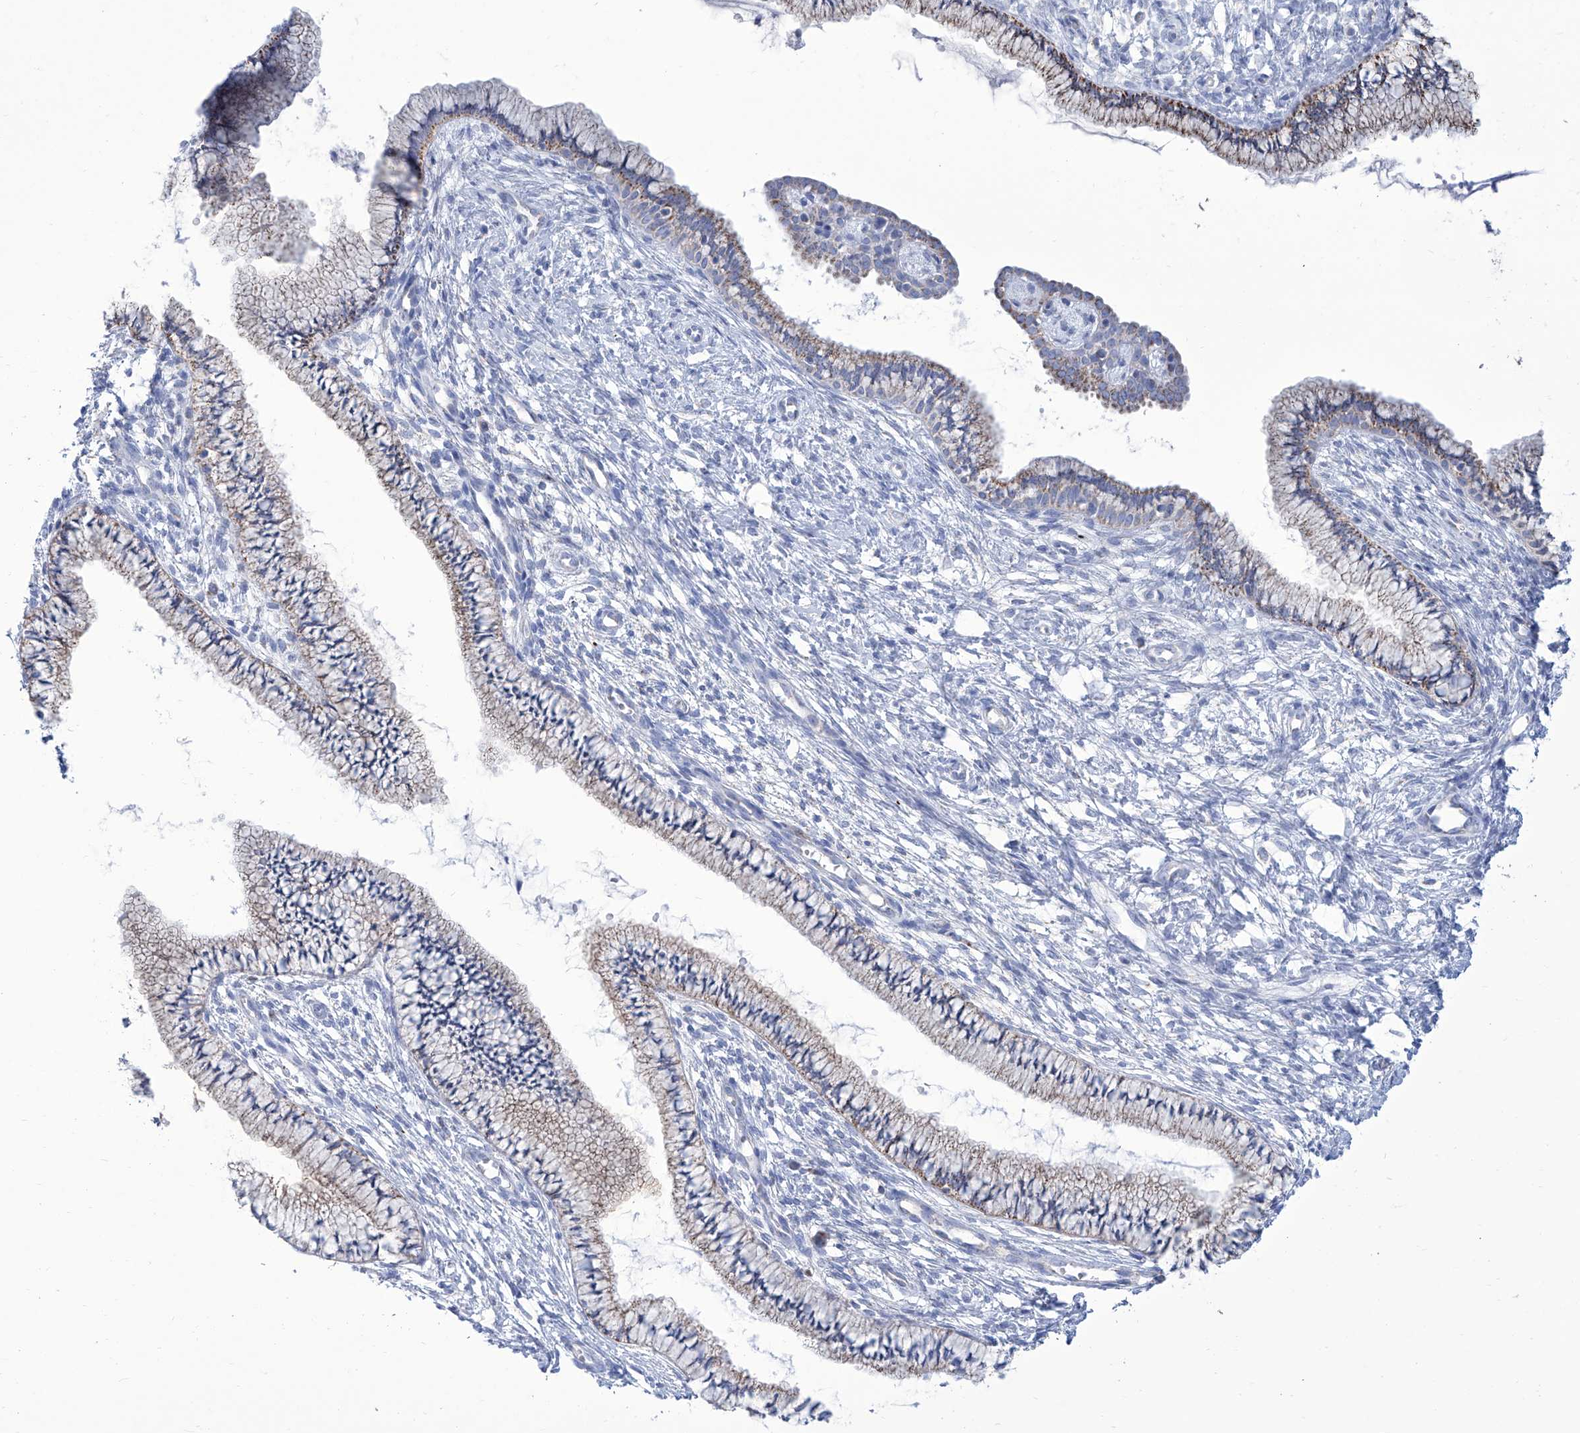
{"staining": {"intensity": "moderate", "quantity": ">75%", "location": "cytoplasmic/membranous"}, "tissue": "cervix", "cell_type": "Glandular cells", "image_type": "normal", "snomed": [{"axis": "morphology", "description": "Normal tissue, NOS"}, {"axis": "topography", "description": "Cervix"}], "caption": "Moderate cytoplasmic/membranous positivity is identified in approximately >75% of glandular cells in normal cervix. (IHC, brightfield microscopy, high magnification).", "gene": "ALDH6A1", "patient": {"sex": "female", "age": 36}}